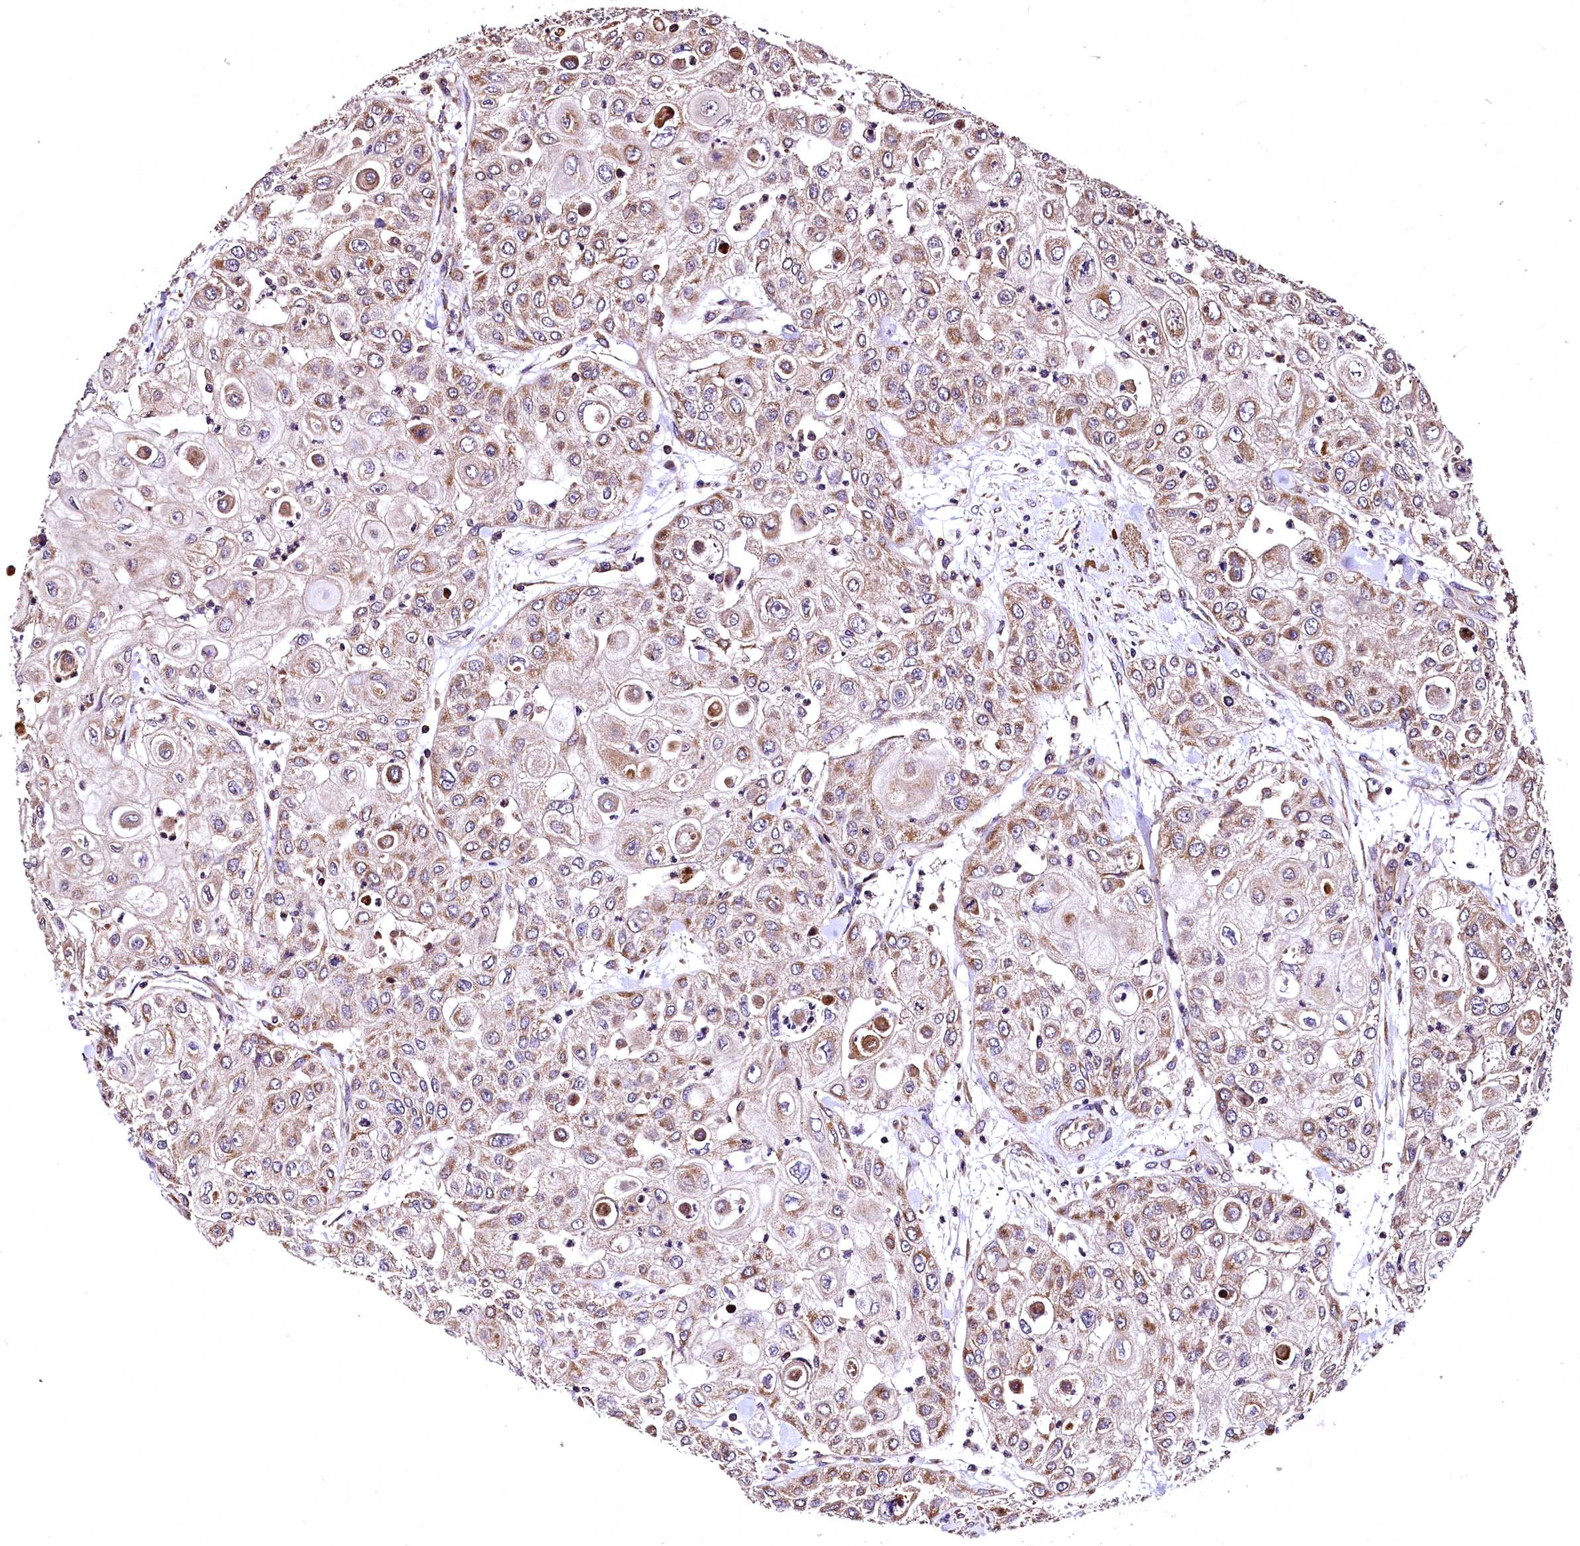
{"staining": {"intensity": "moderate", "quantity": ">75%", "location": "cytoplasmic/membranous"}, "tissue": "urothelial cancer", "cell_type": "Tumor cells", "image_type": "cancer", "snomed": [{"axis": "morphology", "description": "Urothelial carcinoma, High grade"}, {"axis": "topography", "description": "Urinary bladder"}], "caption": "IHC (DAB (3,3'-diaminobenzidine)) staining of human urothelial cancer displays moderate cytoplasmic/membranous protein staining in about >75% of tumor cells.", "gene": "LRSAM1", "patient": {"sex": "female", "age": 79}}